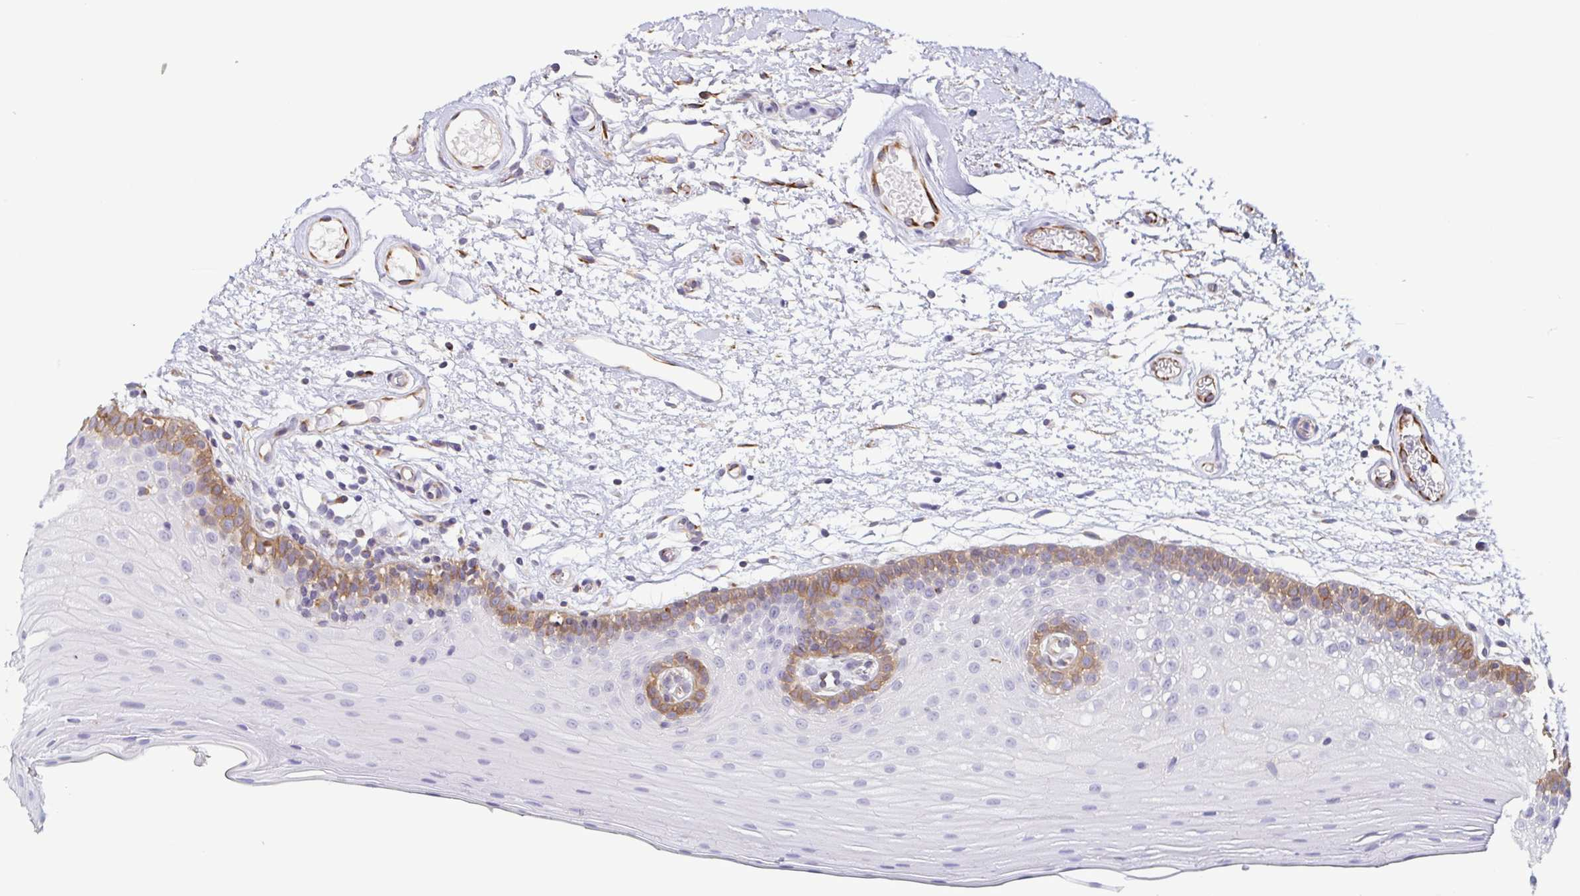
{"staining": {"intensity": "moderate", "quantity": "<25%", "location": "cytoplasmic/membranous"}, "tissue": "oral mucosa", "cell_type": "Squamous epithelial cells", "image_type": "normal", "snomed": [{"axis": "morphology", "description": "Normal tissue, NOS"}, {"axis": "morphology", "description": "Squamous cell carcinoma, NOS"}, {"axis": "topography", "description": "Oral tissue"}, {"axis": "topography", "description": "Tounge, NOS"}, {"axis": "topography", "description": "Head-Neck"}], "caption": "Immunohistochemical staining of normal human oral mucosa exhibits <25% levels of moderate cytoplasmic/membranous protein staining in about <25% of squamous epithelial cells.", "gene": "COL17A1", "patient": {"sex": "male", "age": 62}}